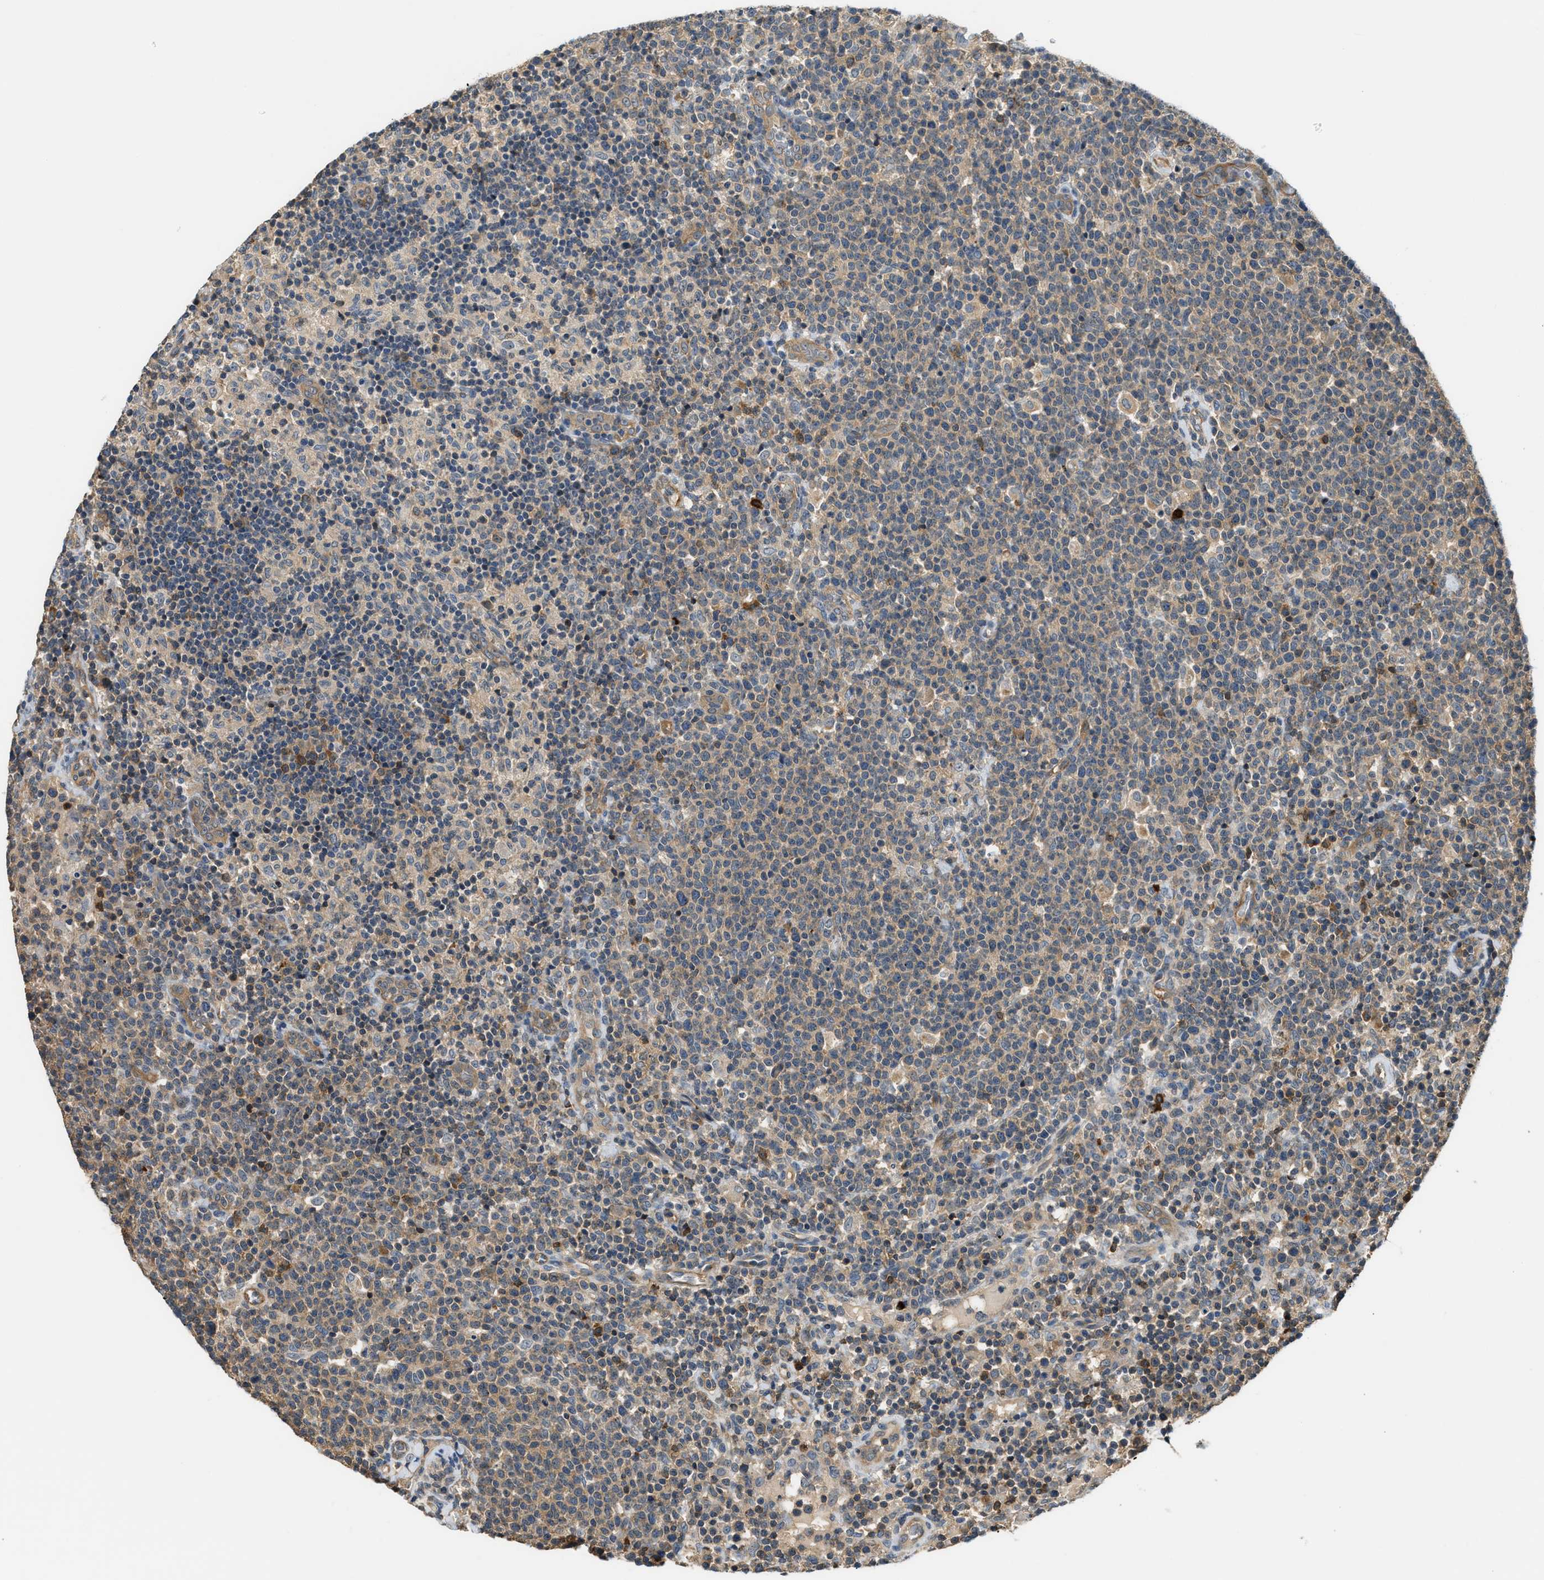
{"staining": {"intensity": "weak", "quantity": ">75%", "location": "cytoplasmic/membranous"}, "tissue": "lymphoma", "cell_type": "Tumor cells", "image_type": "cancer", "snomed": [{"axis": "morphology", "description": "Malignant lymphoma, non-Hodgkin's type, High grade"}, {"axis": "topography", "description": "Lymph node"}], "caption": "Lymphoma was stained to show a protein in brown. There is low levels of weak cytoplasmic/membranous positivity in approximately >75% of tumor cells.", "gene": "CBLB", "patient": {"sex": "male", "age": 61}}